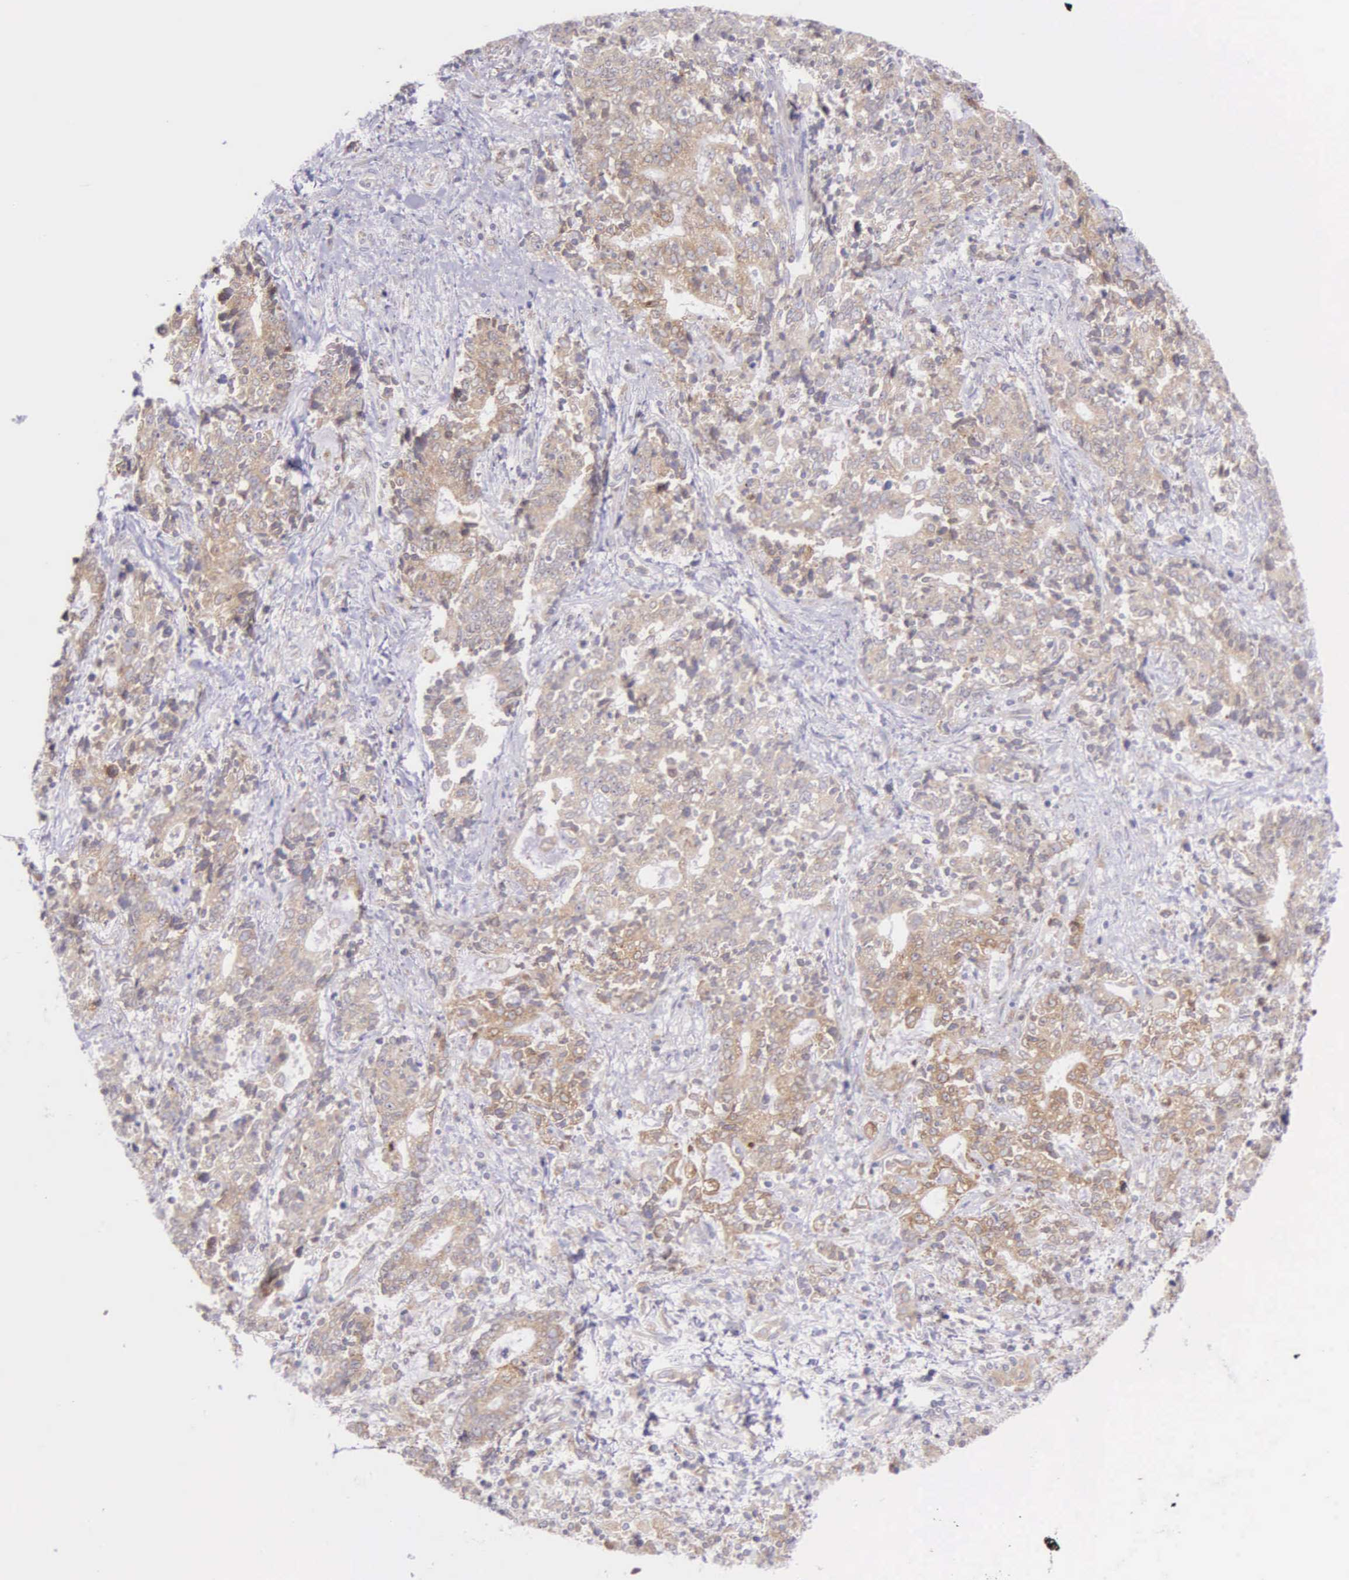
{"staining": {"intensity": "weak", "quantity": ">75%", "location": "cytoplasmic/membranous"}, "tissue": "liver cancer", "cell_type": "Tumor cells", "image_type": "cancer", "snomed": [{"axis": "morphology", "description": "Cholangiocarcinoma"}, {"axis": "topography", "description": "Liver"}], "caption": "Weak cytoplasmic/membranous staining for a protein is identified in approximately >75% of tumor cells of cholangiocarcinoma (liver) using immunohistochemistry.", "gene": "NSDHL", "patient": {"sex": "male", "age": 57}}